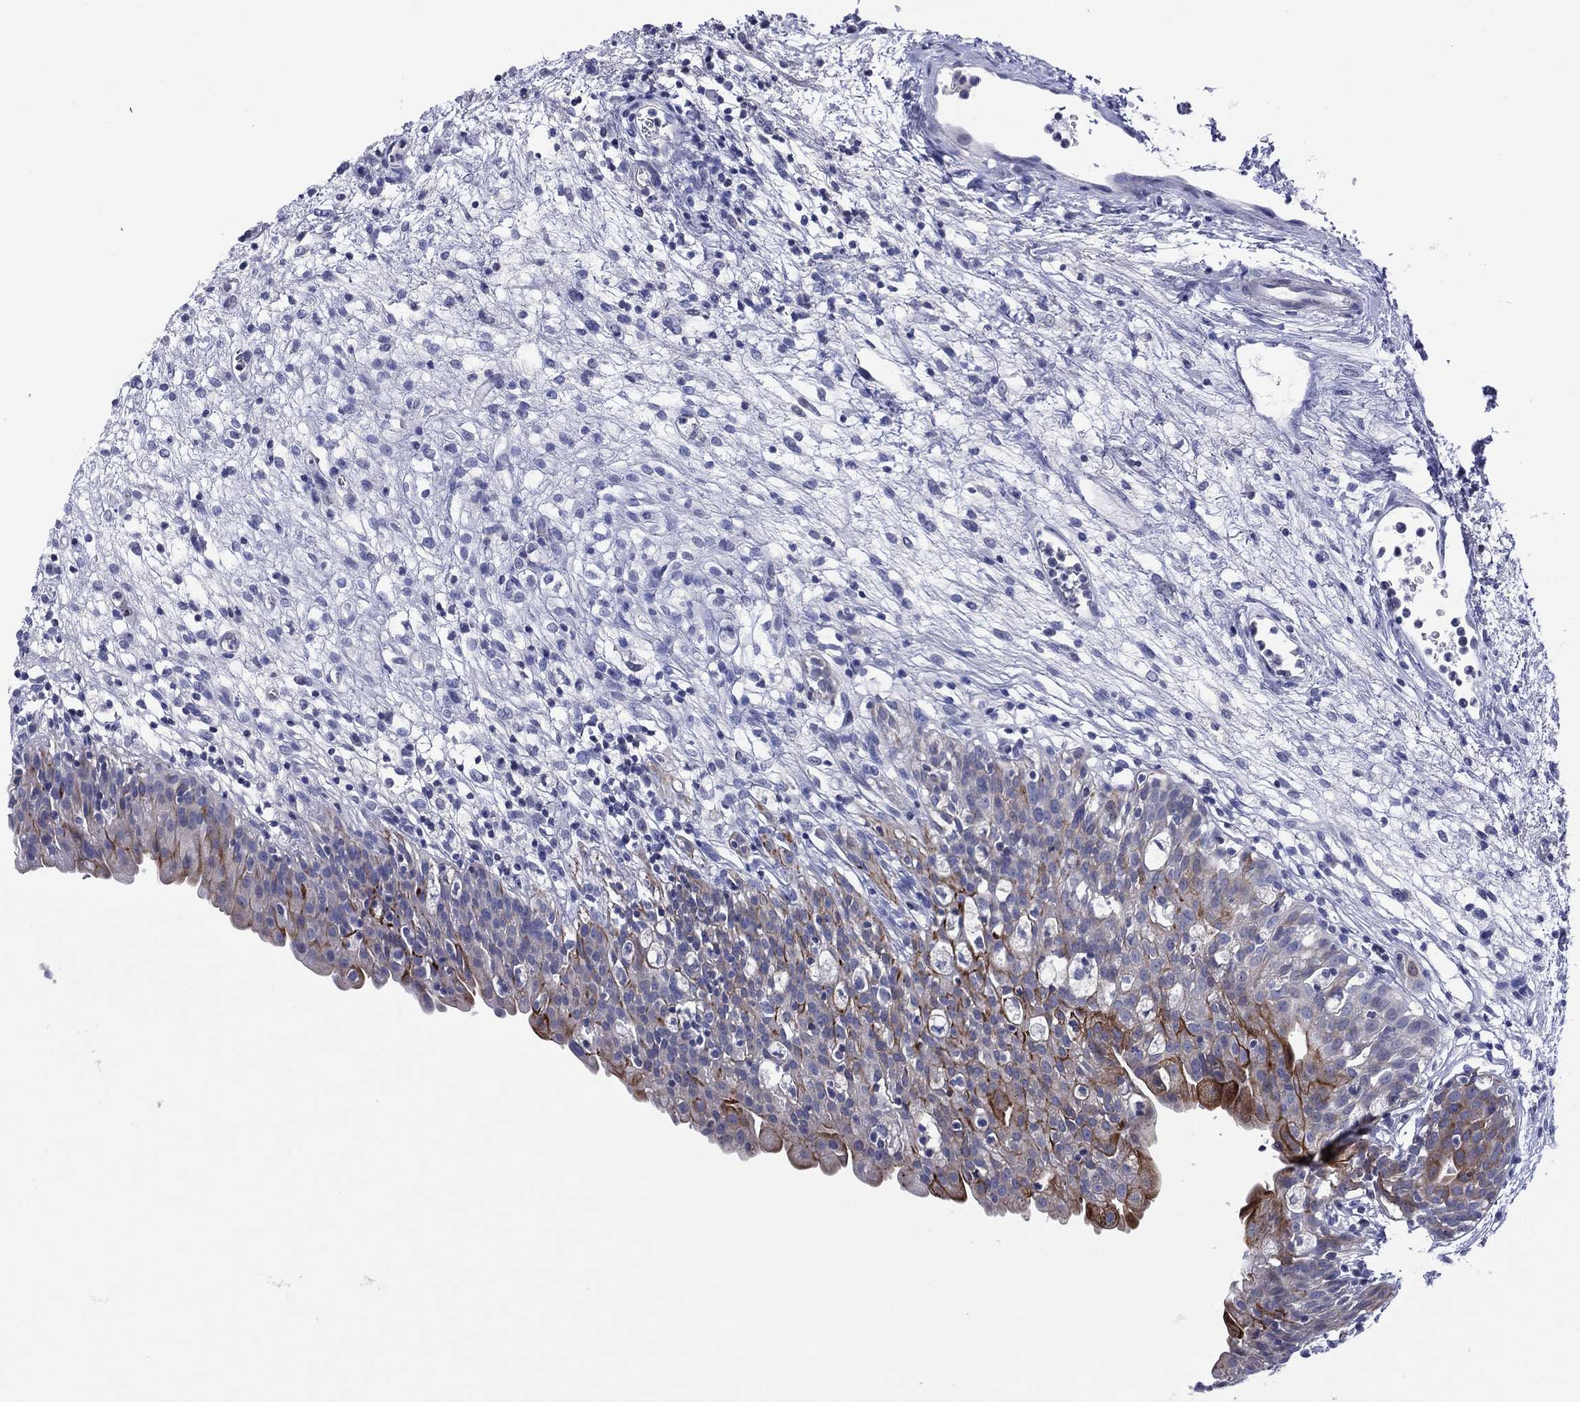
{"staining": {"intensity": "strong", "quantity": "<25%", "location": "cytoplasmic/membranous"}, "tissue": "urinary bladder", "cell_type": "Urothelial cells", "image_type": "normal", "snomed": [{"axis": "morphology", "description": "Normal tissue, NOS"}, {"axis": "topography", "description": "Urinary bladder"}], "caption": "Benign urinary bladder reveals strong cytoplasmic/membranous positivity in approximately <25% of urothelial cells.", "gene": "TRIM31", "patient": {"sex": "male", "age": 76}}